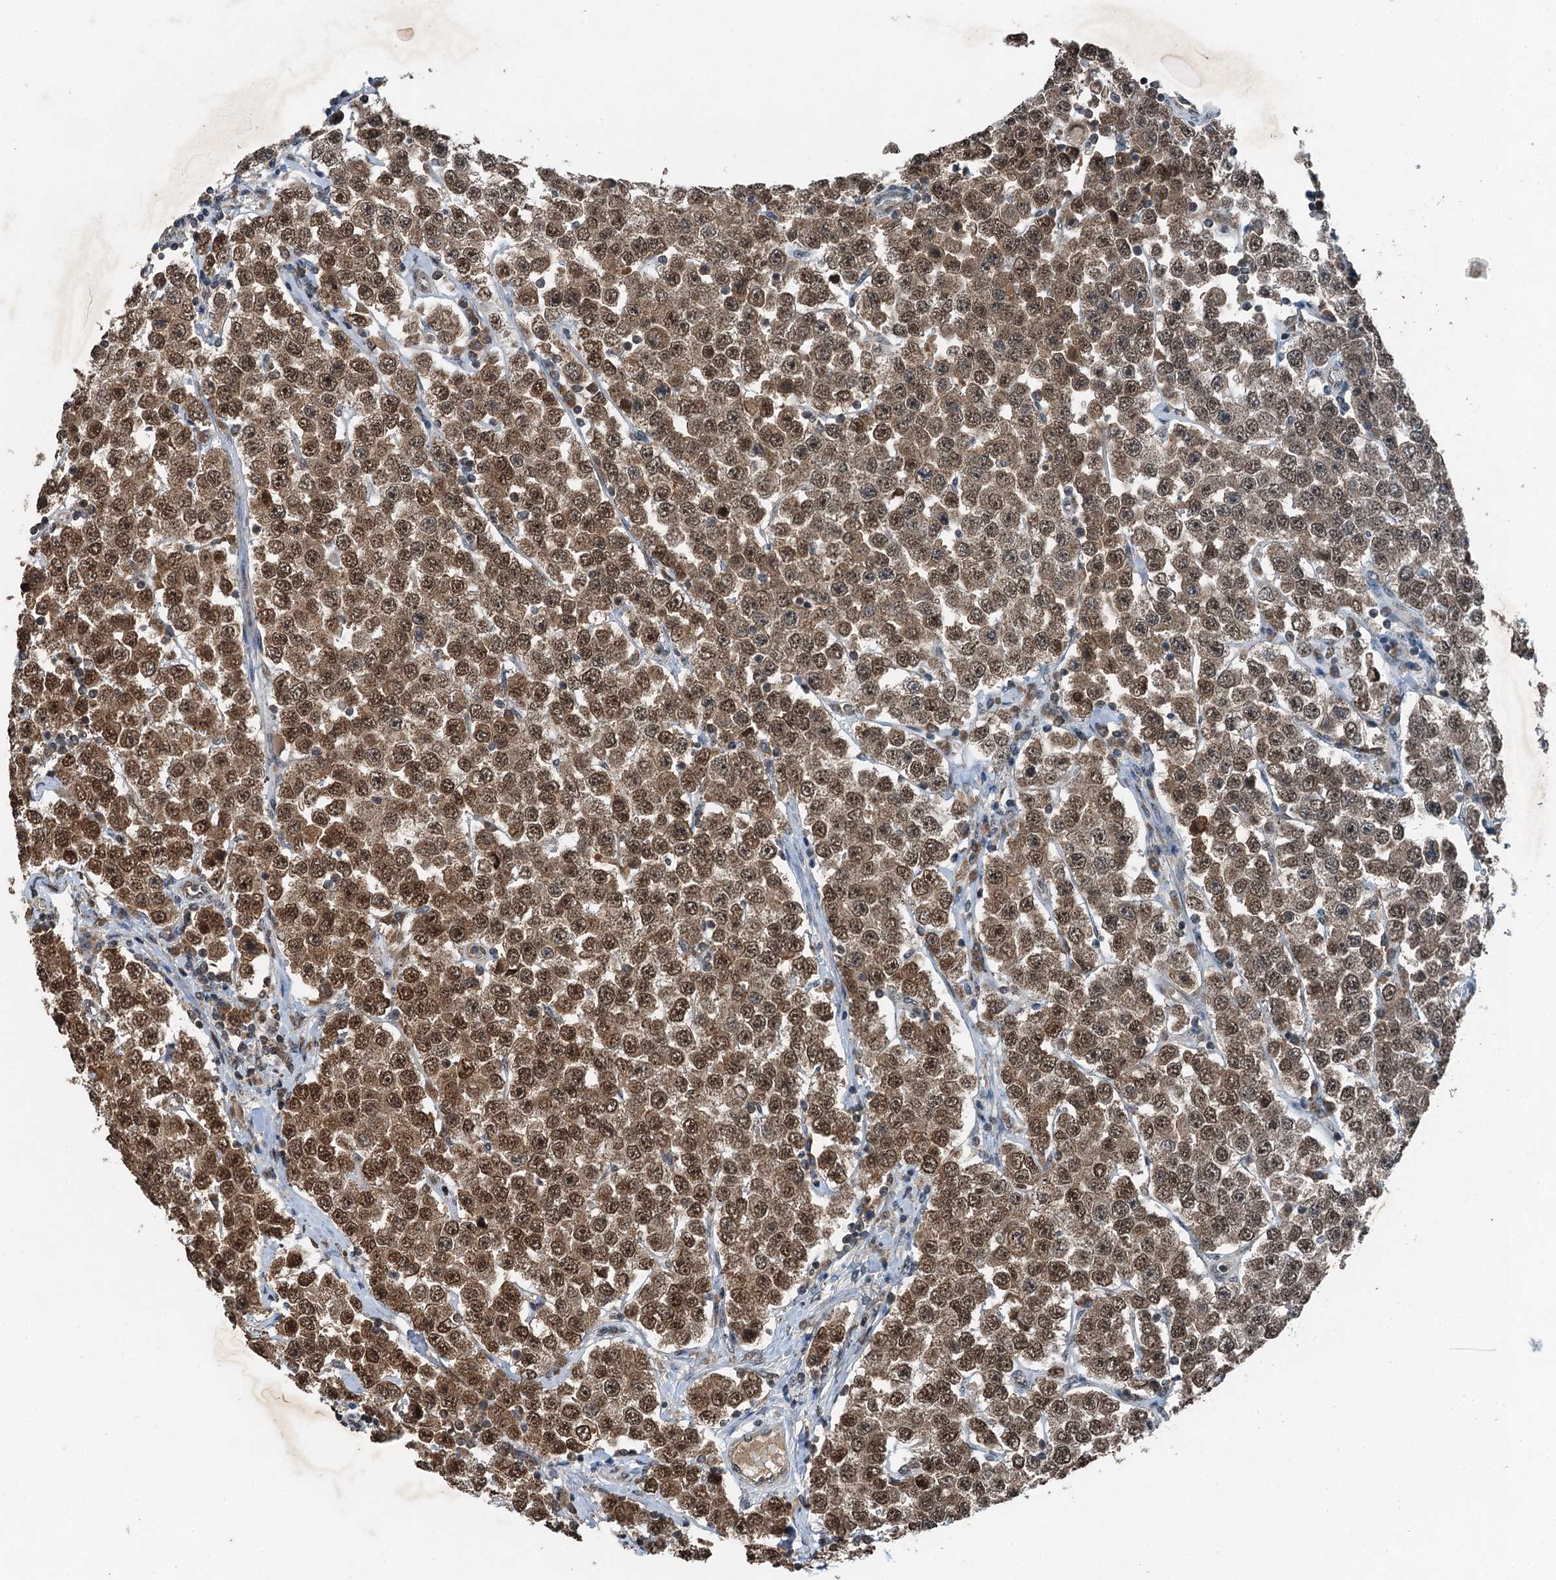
{"staining": {"intensity": "moderate", "quantity": ">75%", "location": "cytoplasmic/membranous,nuclear"}, "tissue": "testis cancer", "cell_type": "Tumor cells", "image_type": "cancer", "snomed": [{"axis": "morphology", "description": "Seminoma, NOS"}, {"axis": "topography", "description": "Testis"}], "caption": "Testis cancer (seminoma) stained for a protein displays moderate cytoplasmic/membranous and nuclear positivity in tumor cells. The protein of interest is stained brown, and the nuclei are stained in blue (DAB IHC with brightfield microscopy, high magnification).", "gene": "UBXN6", "patient": {"sex": "male", "age": 28}}